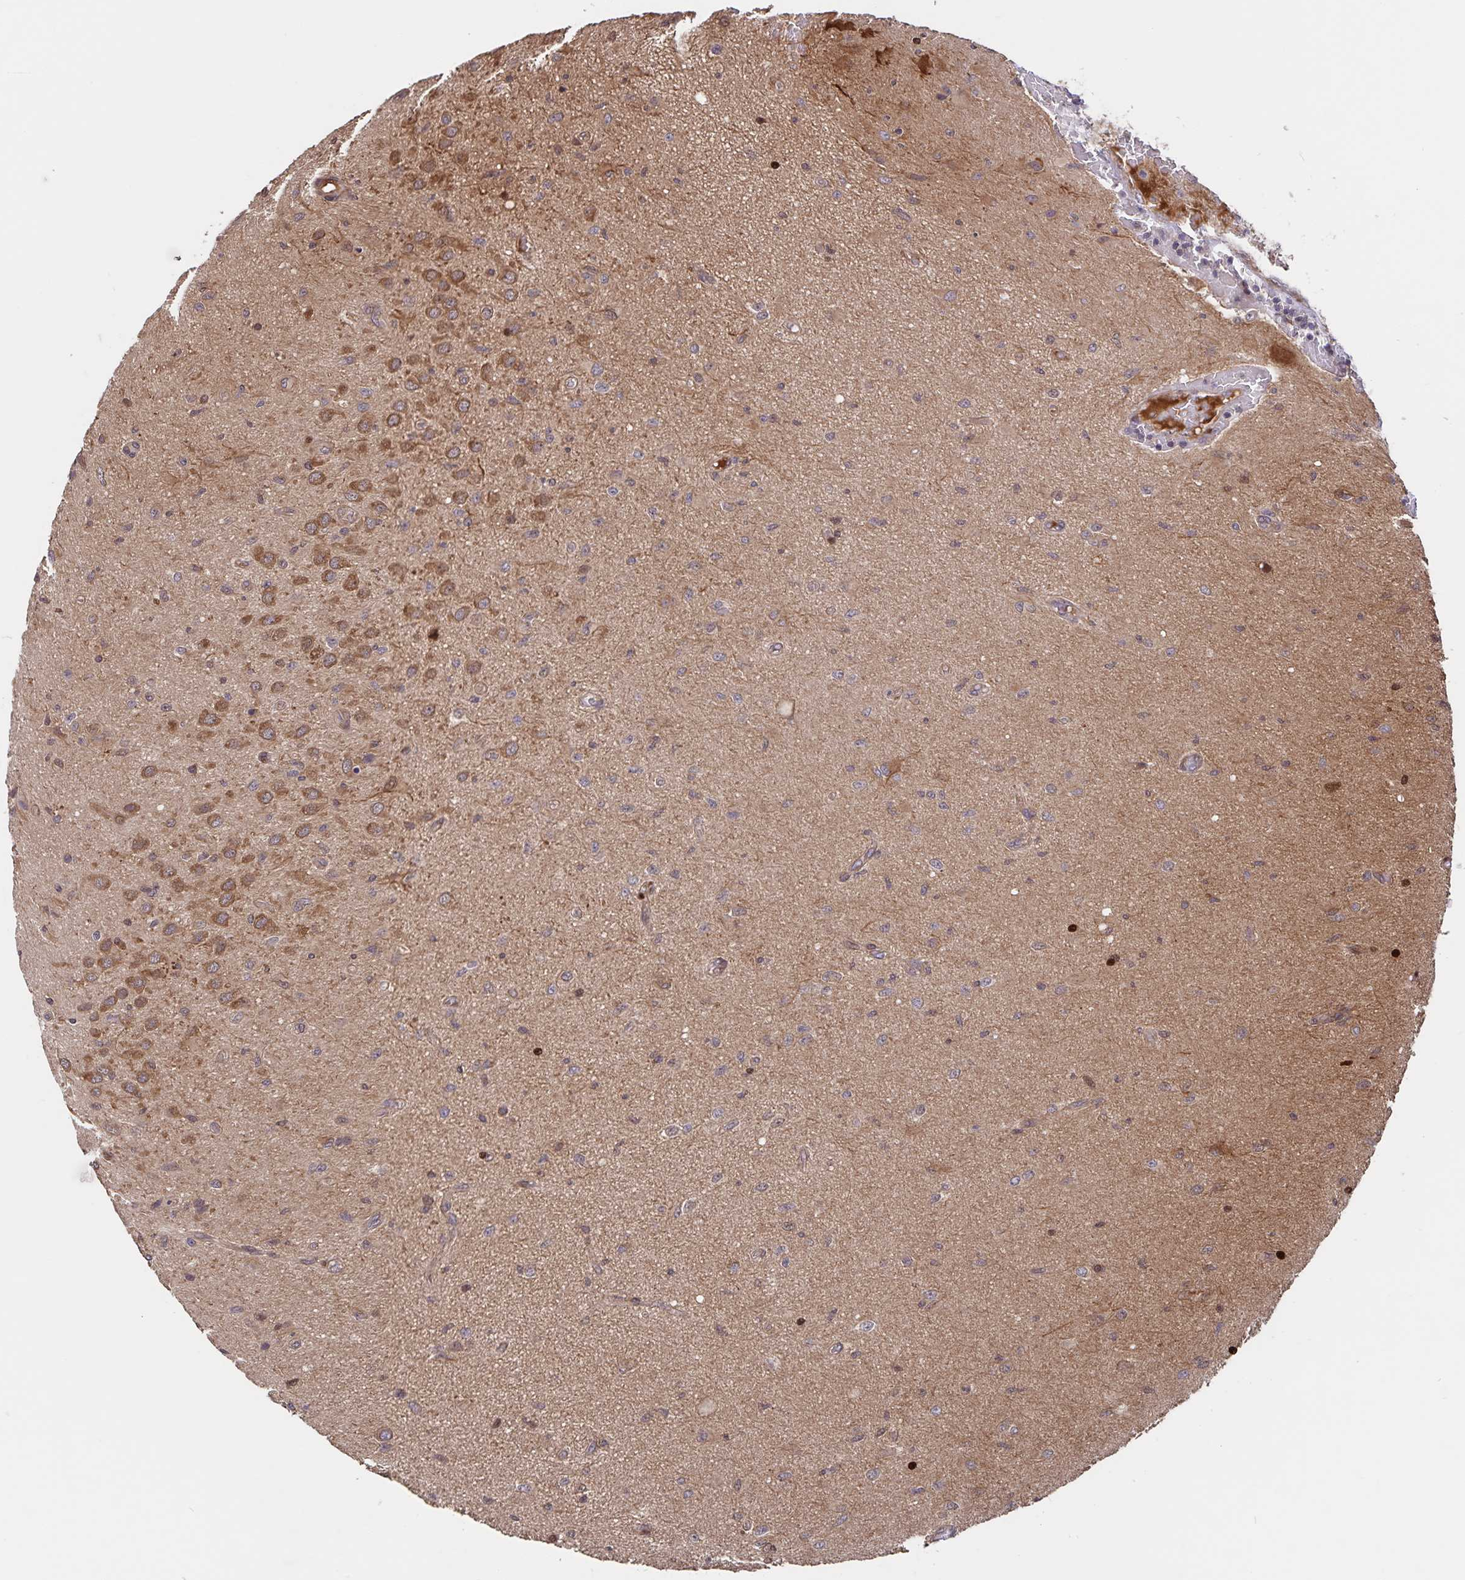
{"staining": {"intensity": "moderate", "quantity": "25%-75%", "location": "cytoplasmic/membranous"}, "tissue": "glioma", "cell_type": "Tumor cells", "image_type": "cancer", "snomed": [{"axis": "morphology", "description": "Glioma, malignant, High grade"}, {"axis": "topography", "description": "Brain"}], "caption": "High-power microscopy captured an immunohistochemistry (IHC) micrograph of malignant high-grade glioma, revealing moderate cytoplasmic/membranous positivity in approximately 25%-75% of tumor cells. The protein of interest is stained brown, and the nuclei are stained in blue (DAB (3,3'-diaminobenzidine) IHC with brightfield microscopy, high magnification).", "gene": "FBXL16", "patient": {"sex": "male", "age": 67}}